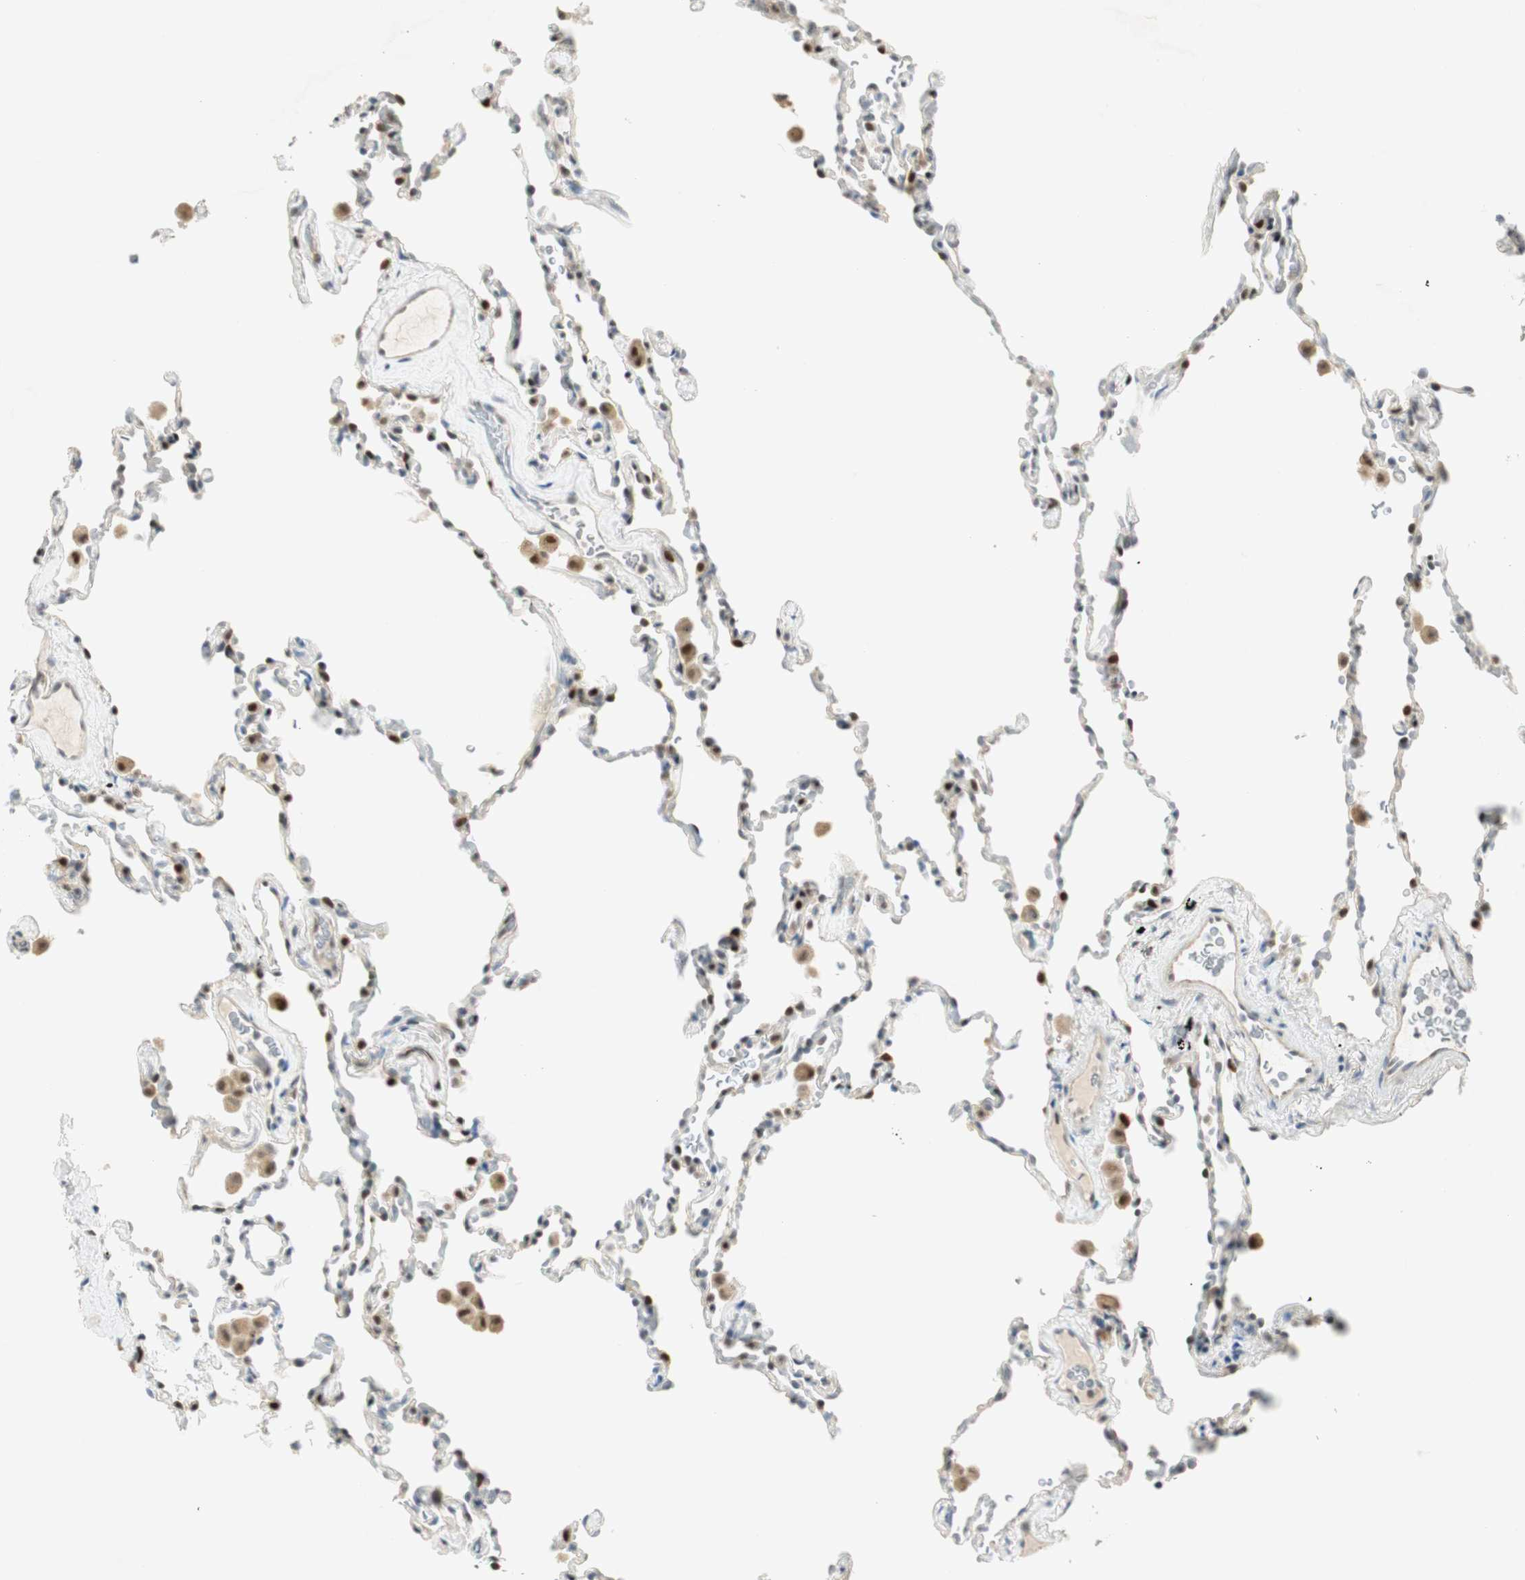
{"staining": {"intensity": "negative", "quantity": "none", "location": "none"}, "tissue": "lung", "cell_type": "Alveolar cells", "image_type": "normal", "snomed": [{"axis": "morphology", "description": "Normal tissue, NOS"}, {"axis": "morphology", "description": "Soft tissue tumor metastatic"}, {"axis": "topography", "description": "Lung"}], "caption": "An IHC histopathology image of unremarkable lung is shown. There is no staining in alveolar cells of lung.", "gene": "MSX2", "patient": {"sex": "male", "age": 59}}